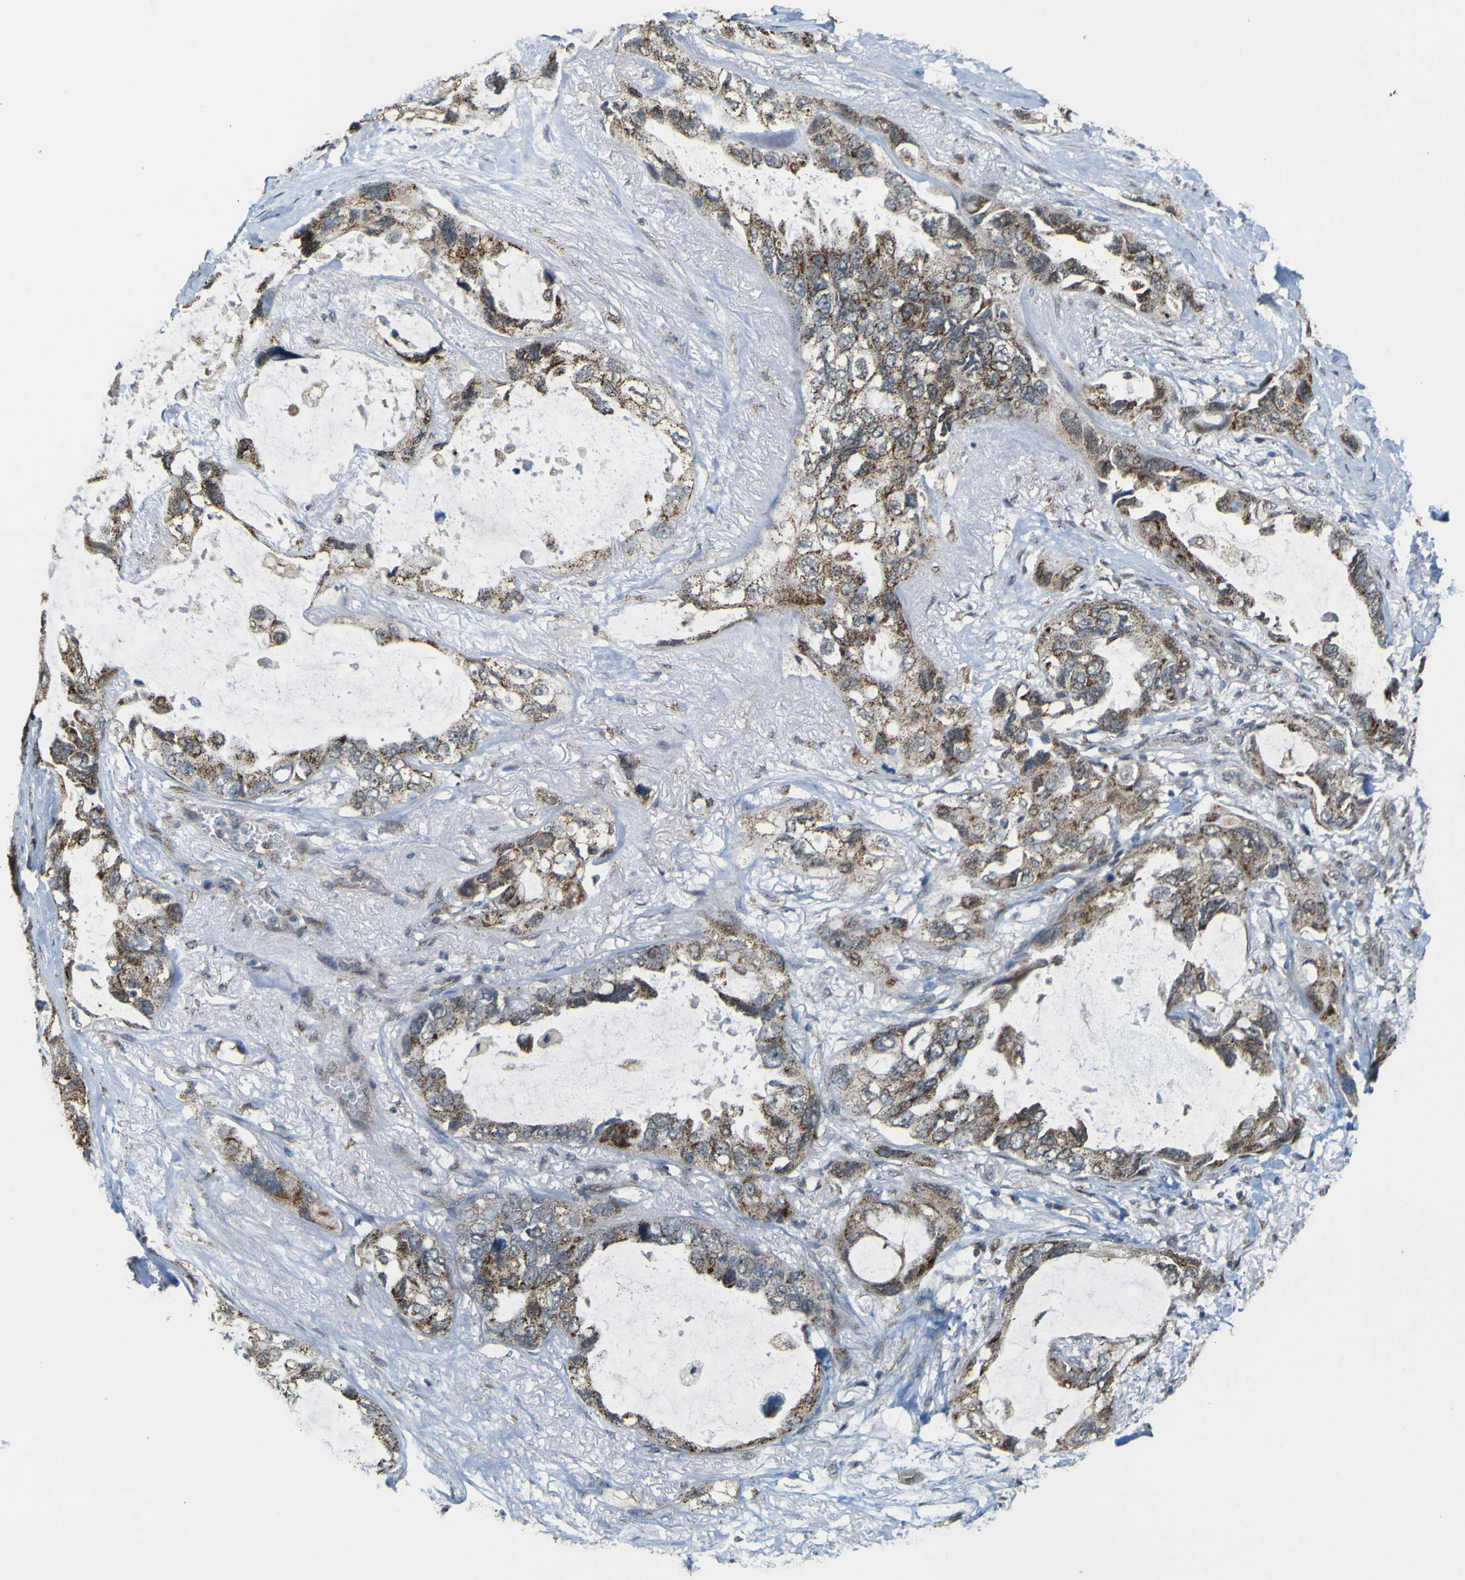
{"staining": {"intensity": "moderate", "quantity": ">75%", "location": "cytoplasmic/membranous"}, "tissue": "lung cancer", "cell_type": "Tumor cells", "image_type": "cancer", "snomed": [{"axis": "morphology", "description": "Squamous cell carcinoma, NOS"}, {"axis": "topography", "description": "Lung"}], "caption": "Lung squamous cell carcinoma stained with DAB immunohistochemistry shows medium levels of moderate cytoplasmic/membranous staining in about >75% of tumor cells.", "gene": "ACBD5", "patient": {"sex": "female", "age": 73}}